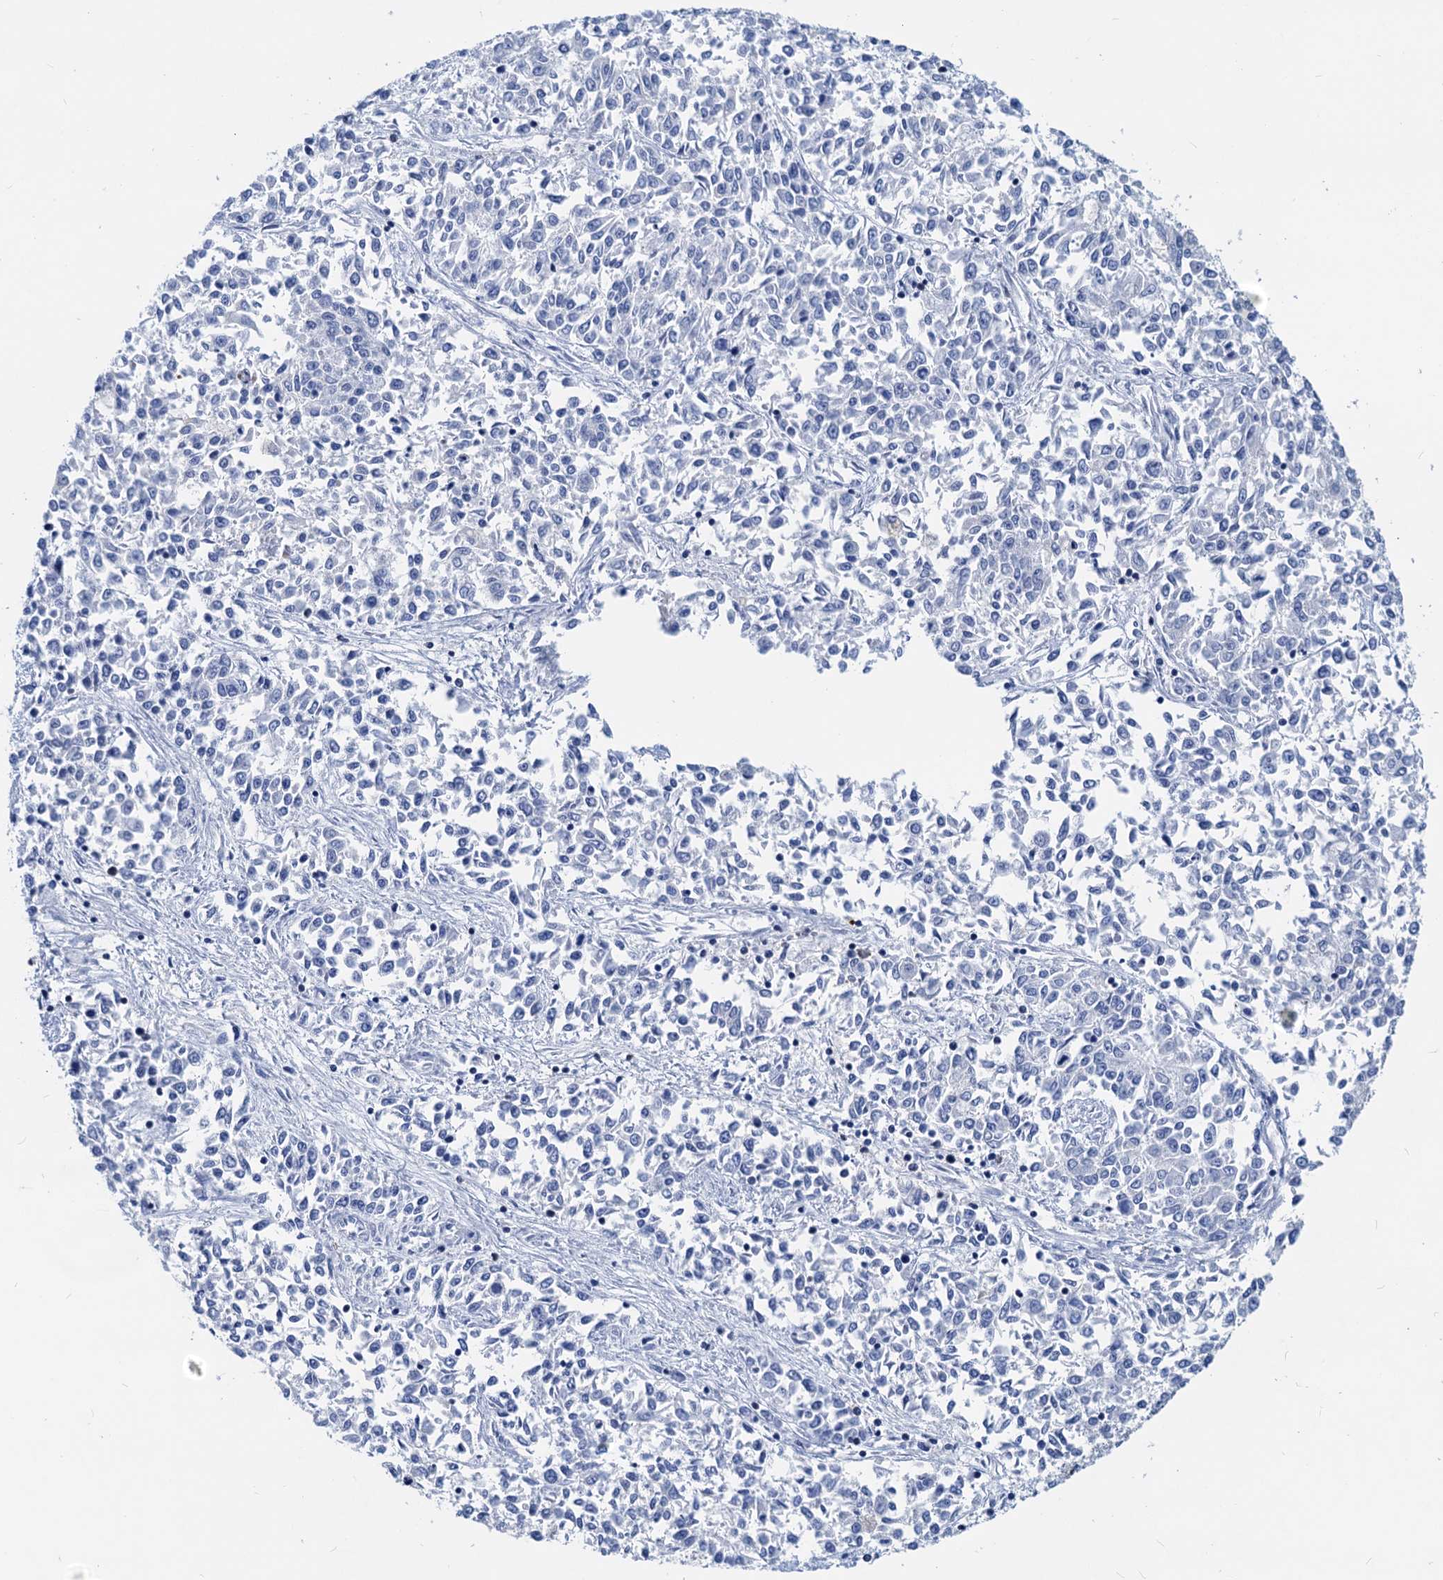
{"staining": {"intensity": "negative", "quantity": "none", "location": "none"}, "tissue": "endometrial cancer", "cell_type": "Tumor cells", "image_type": "cancer", "snomed": [{"axis": "morphology", "description": "Adenocarcinoma, NOS"}, {"axis": "topography", "description": "Endometrium"}], "caption": "Immunohistochemistry image of human adenocarcinoma (endometrial) stained for a protein (brown), which reveals no positivity in tumor cells.", "gene": "LCP2", "patient": {"sex": "female", "age": 50}}